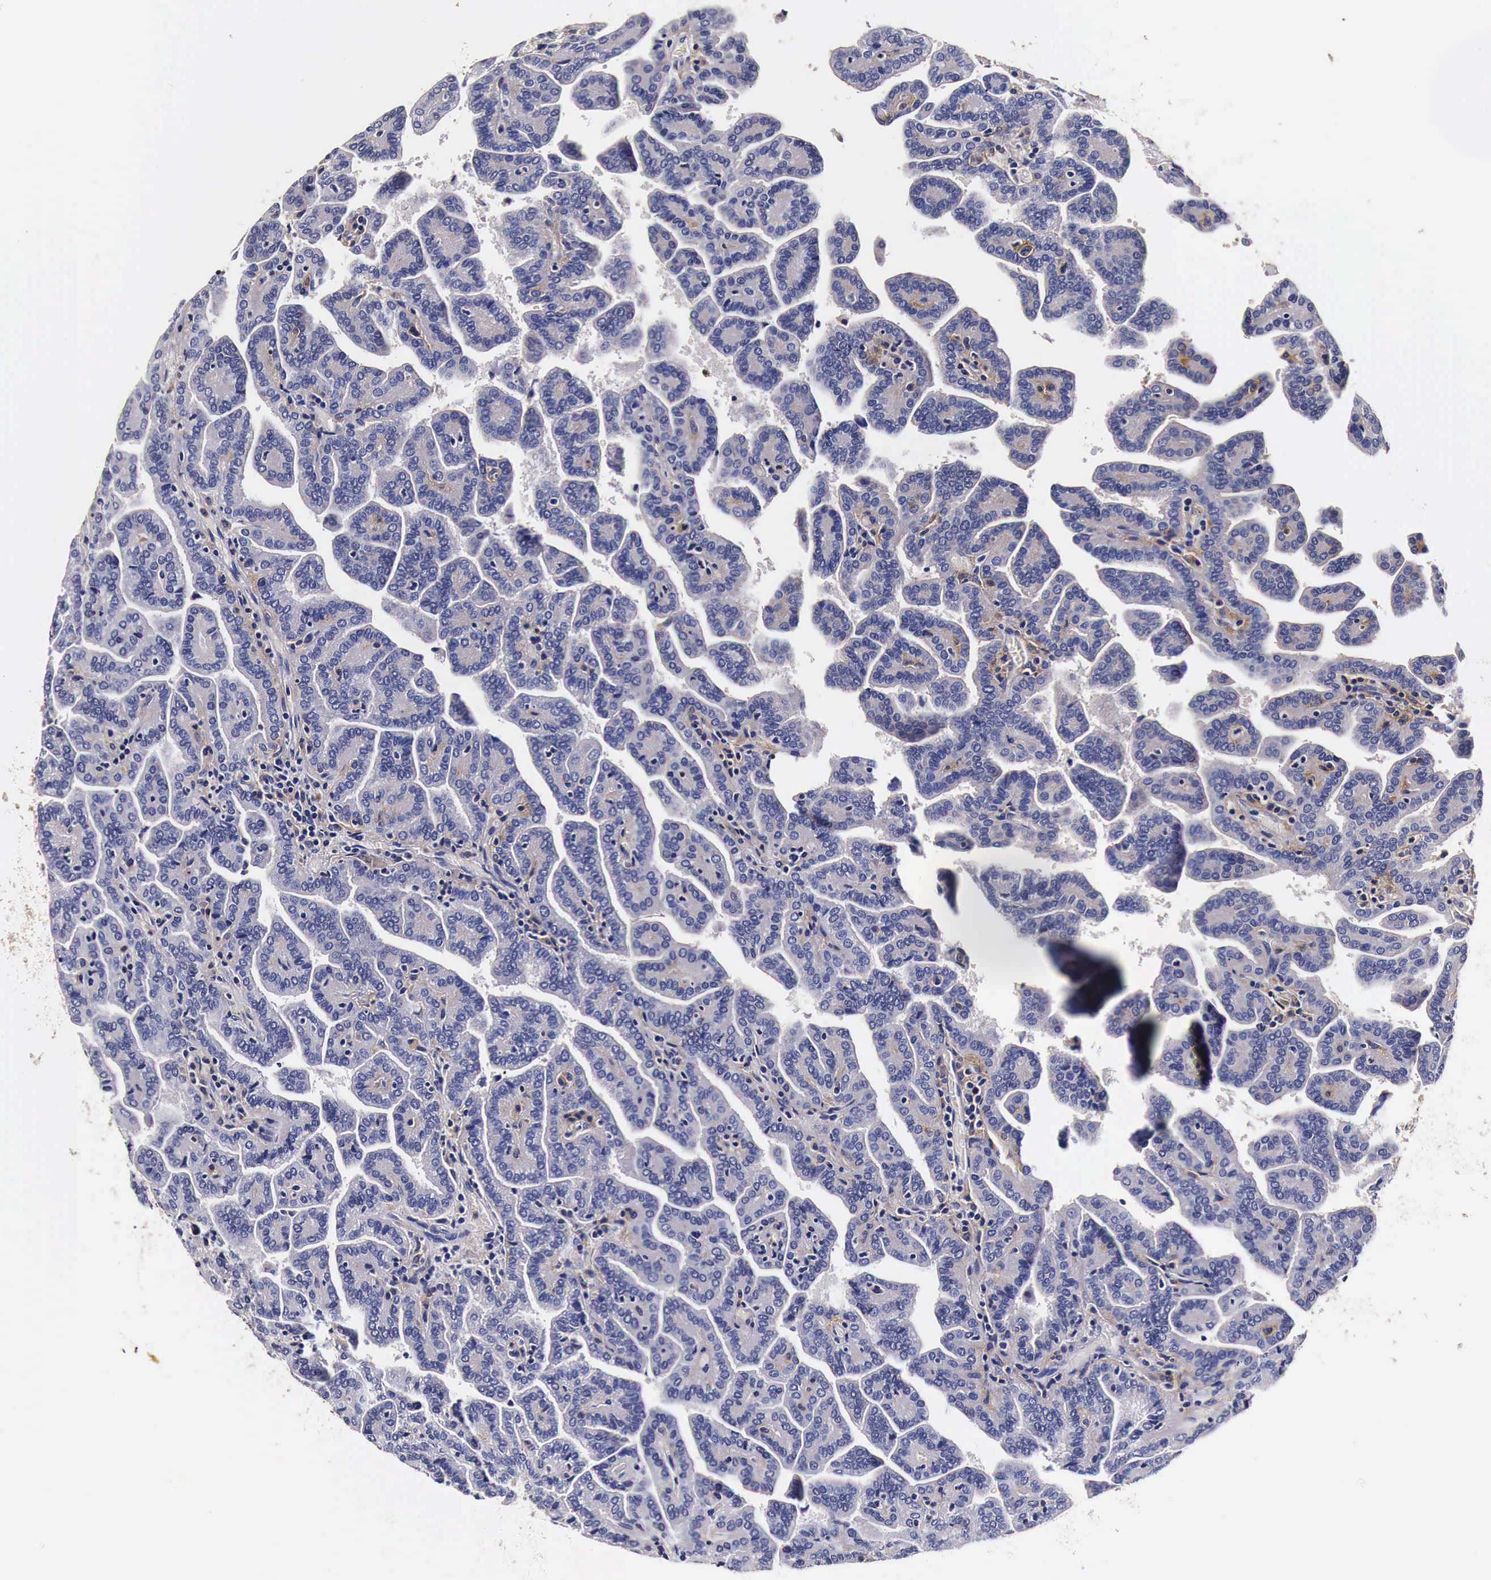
{"staining": {"intensity": "negative", "quantity": "none", "location": "none"}, "tissue": "renal cancer", "cell_type": "Tumor cells", "image_type": "cancer", "snomed": [{"axis": "morphology", "description": "Adenocarcinoma, NOS"}, {"axis": "topography", "description": "Kidney"}], "caption": "Immunohistochemistry (IHC) photomicrograph of neoplastic tissue: human adenocarcinoma (renal) stained with DAB (3,3'-diaminobenzidine) shows no significant protein expression in tumor cells. (Stains: DAB immunohistochemistry (IHC) with hematoxylin counter stain, Microscopy: brightfield microscopy at high magnification).", "gene": "RP2", "patient": {"sex": "male", "age": 61}}